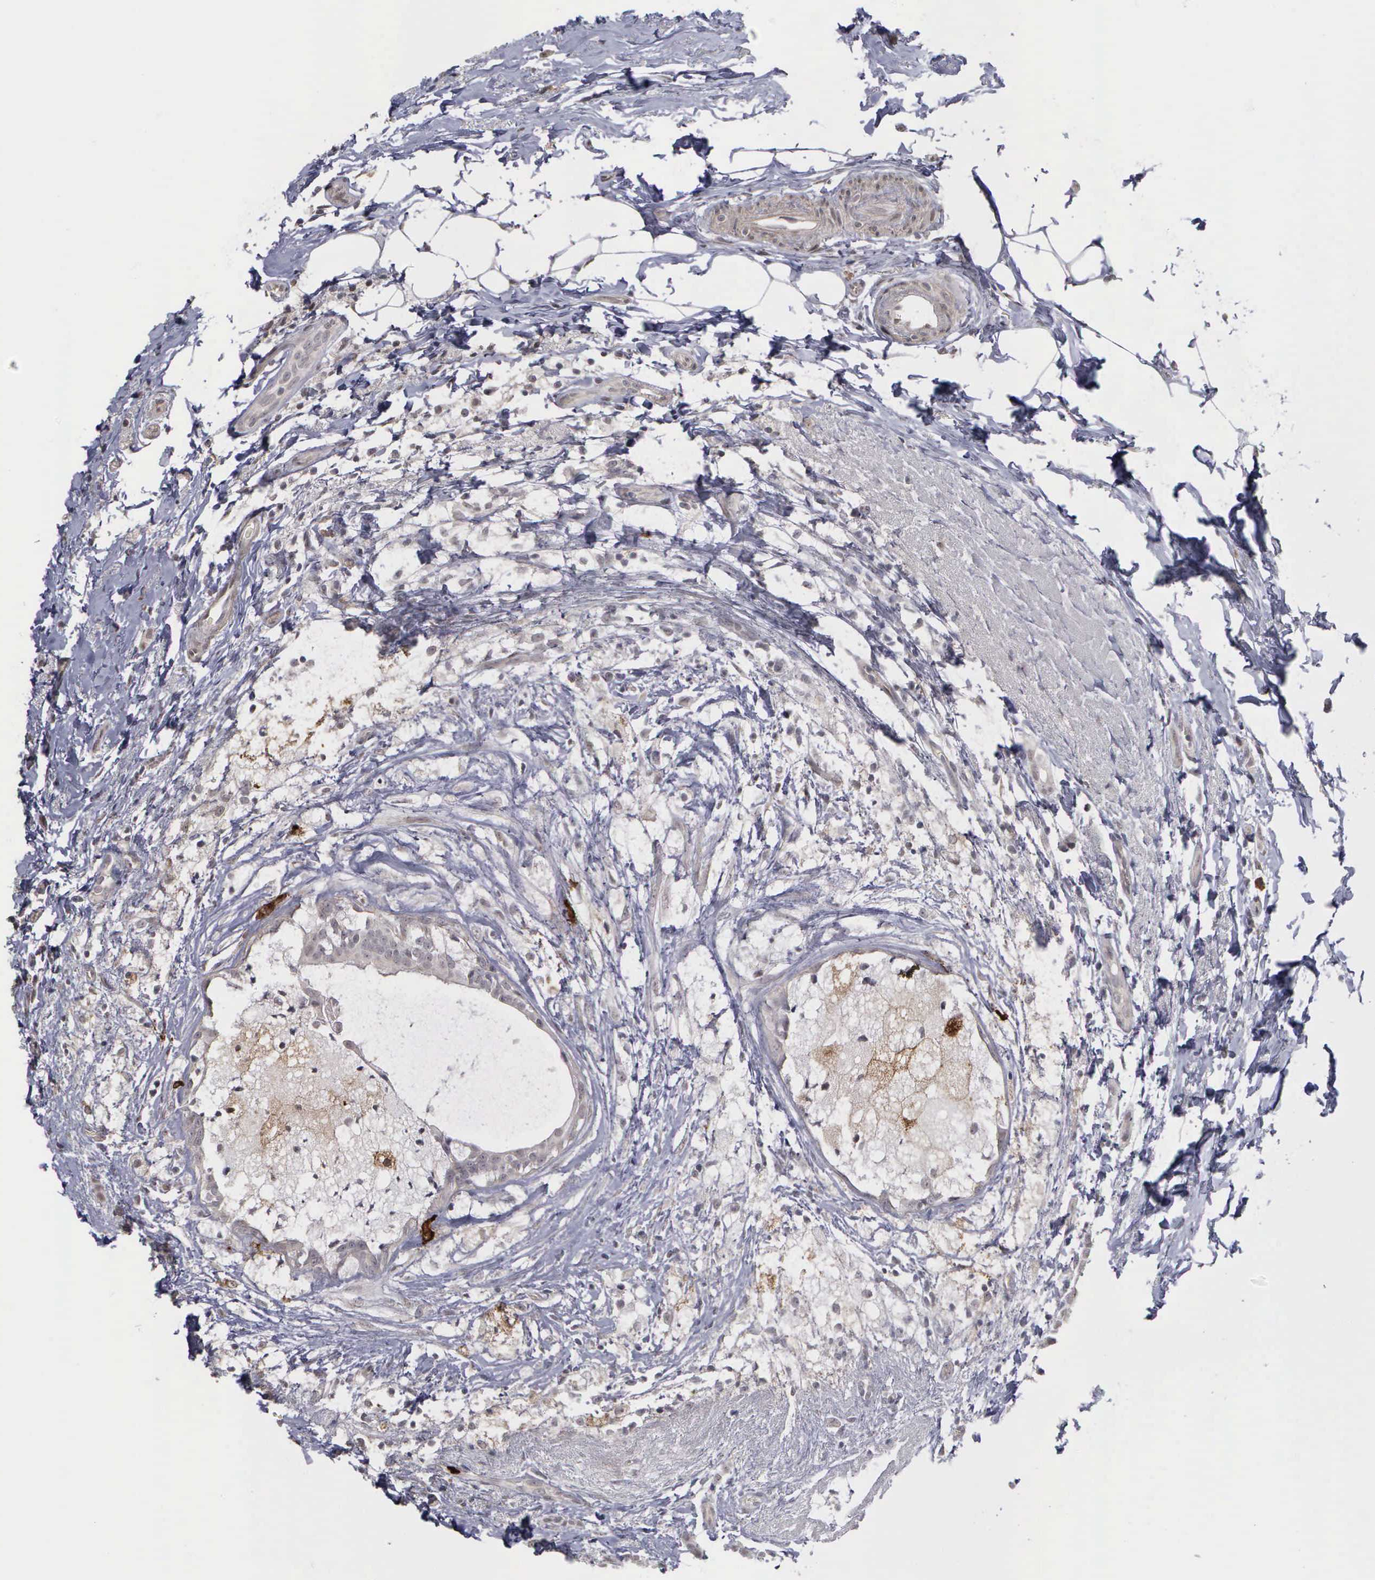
{"staining": {"intensity": "negative", "quantity": "none", "location": "none"}, "tissue": "breast cancer", "cell_type": "Tumor cells", "image_type": "cancer", "snomed": [{"axis": "morphology", "description": "Duct carcinoma"}, {"axis": "topography", "description": "Breast"}], "caption": "Immunohistochemical staining of human infiltrating ductal carcinoma (breast) displays no significant expression in tumor cells. Brightfield microscopy of IHC stained with DAB (brown) and hematoxylin (blue), captured at high magnification.", "gene": "MMP9", "patient": {"sex": "female", "age": 54}}